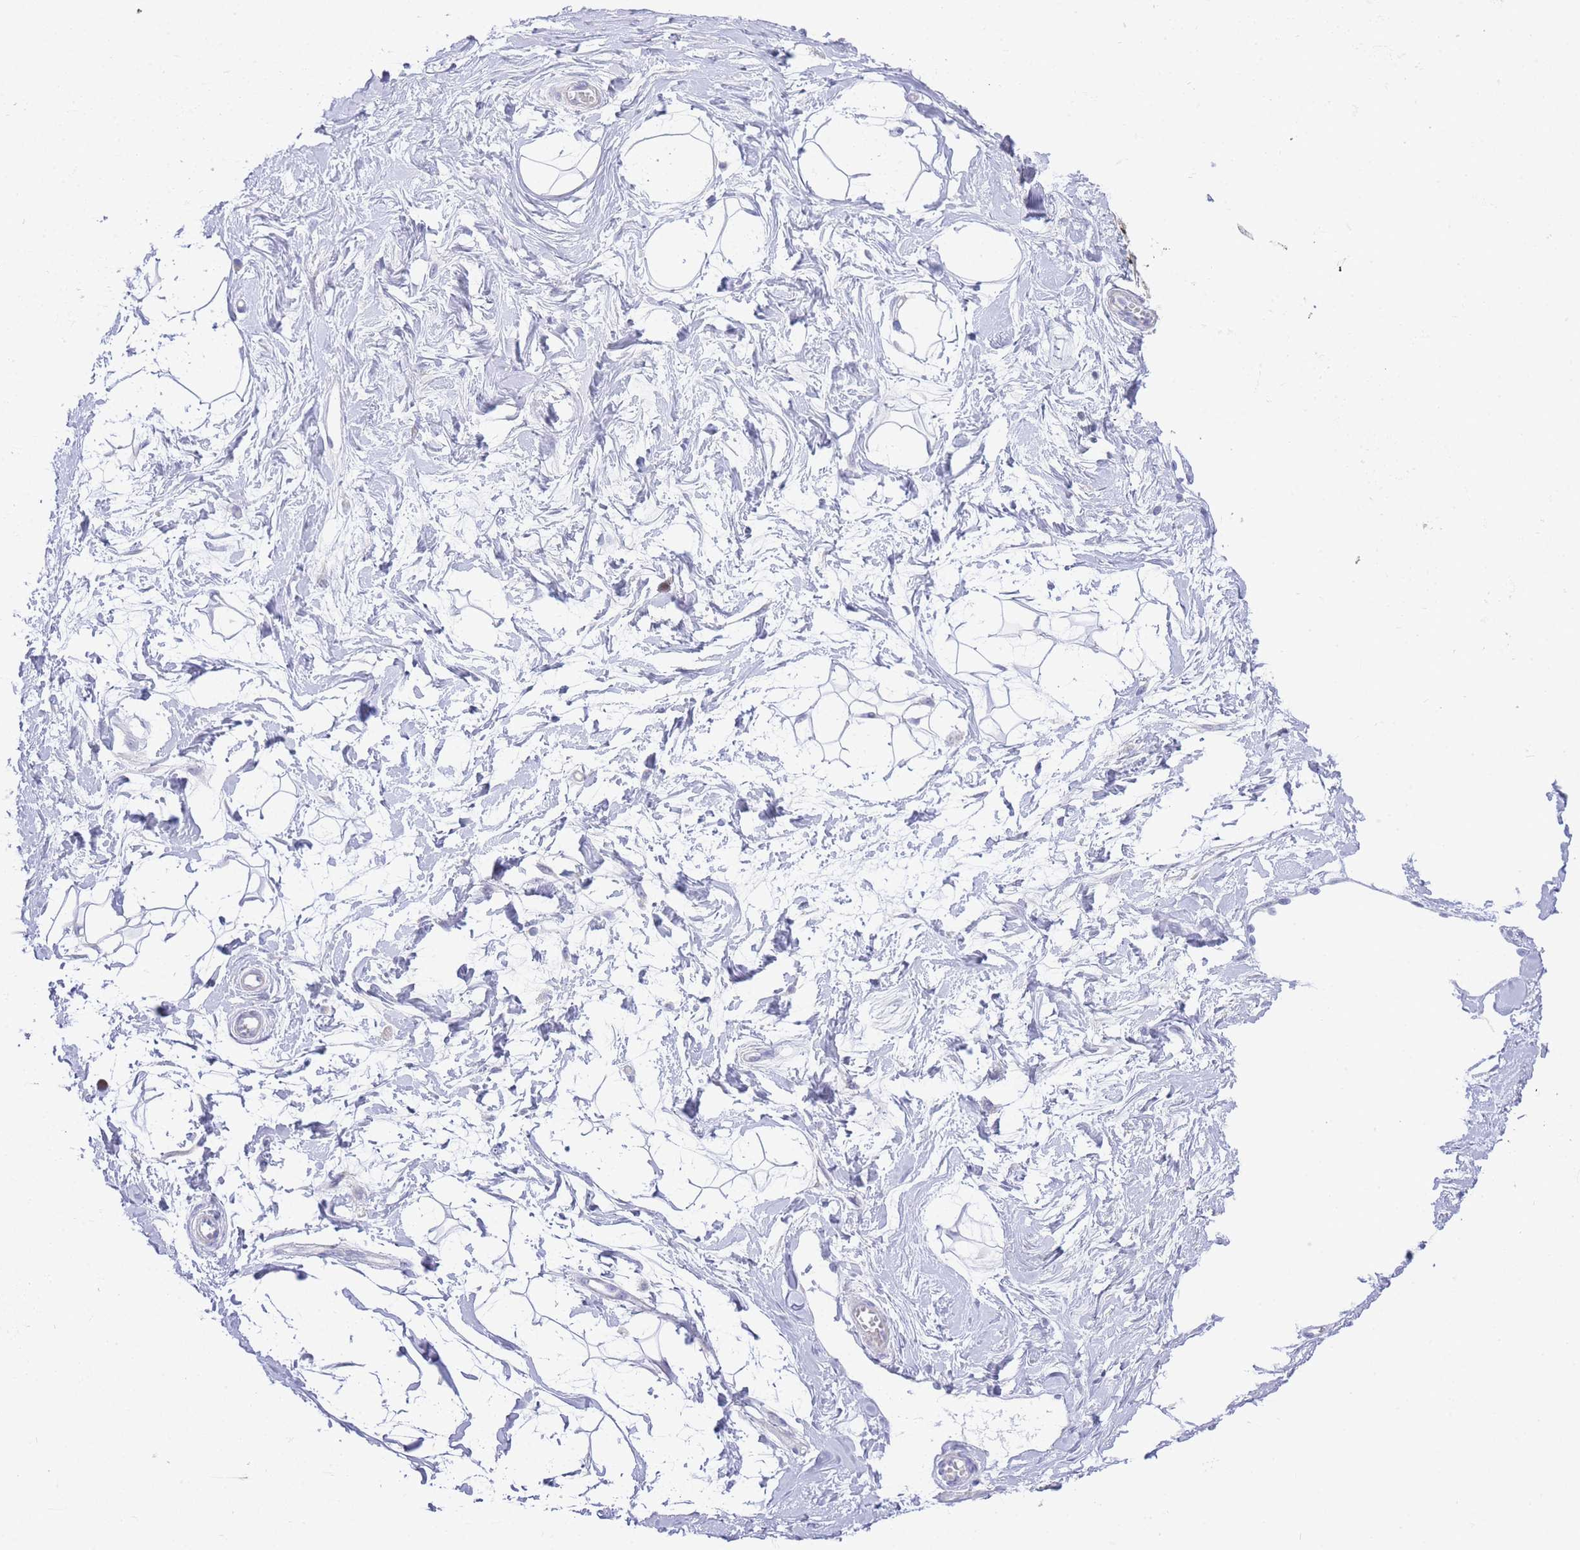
{"staining": {"intensity": "negative", "quantity": "none", "location": "none"}, "tissue": "breast", "cell_type": "Adipocytes", "image_type": "normal", "snomed": [{"axis": "morphology", "description": "Normal tissue, NOS"}, {"axis": "topography", "description": "Breast"}], "caption": "This is an immunohistochemistry photomicrograph of benign breast. There is no staining in adipocytes.", "gene": "ZNF510", "patient": {"sex": "female", "age": 45}}